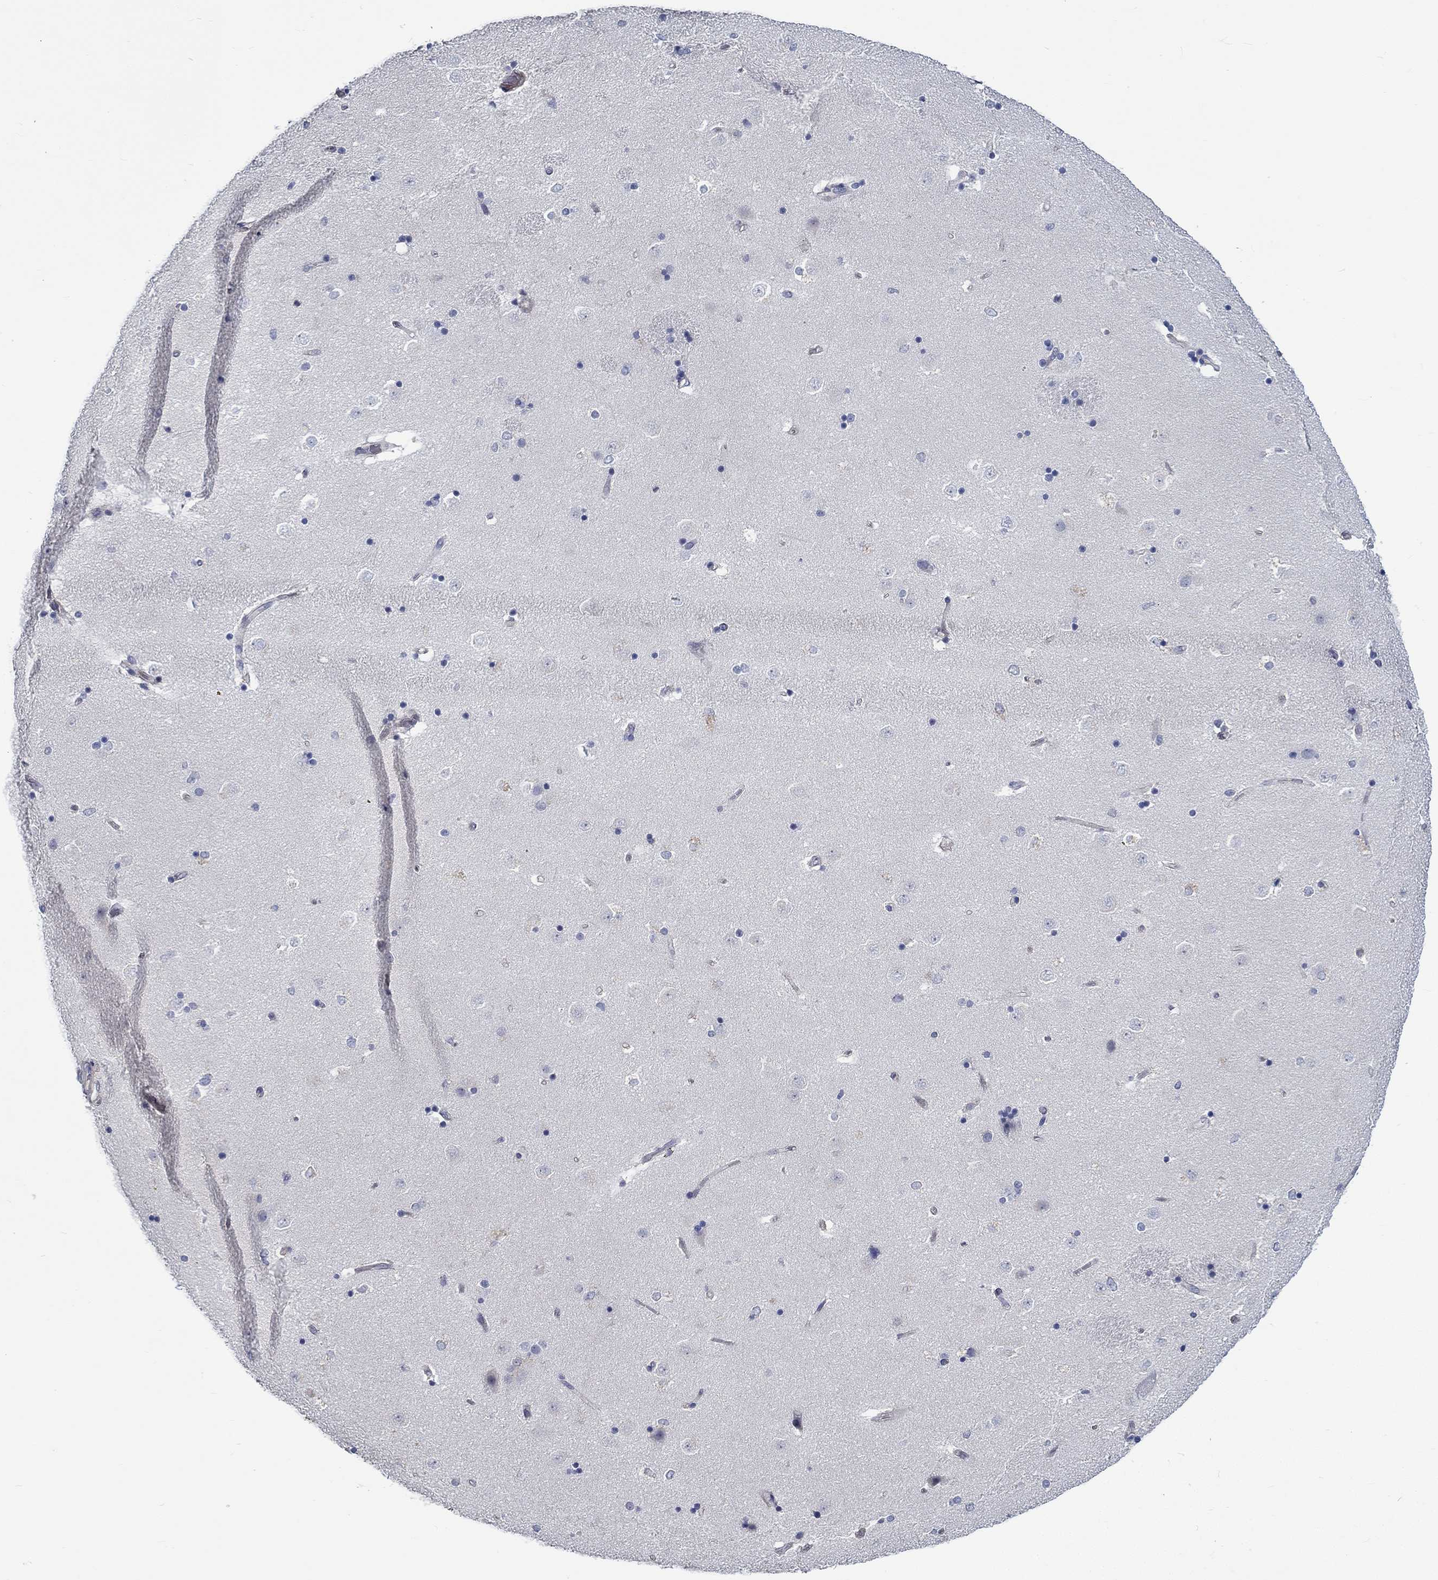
{"staining": {"intensity": "weak", "quantity": "<25%", "location": "cytoplasmic/membranous"}, "tissue": "caudate", "cell_type": "Glial cells", "image_type": "normal", "snomed": [{"axis": "morphology", "description": "Normal tissue, NOS"}, {"axis": "topography", "description": "Lateral ventricle wall"}], "caption": "This is a histopathology image of IHC staining of normal caudate, which shows no positivity in glial cells.", "gene": "MYBPC1", "patient": {"sex": "male", "age": 51}}